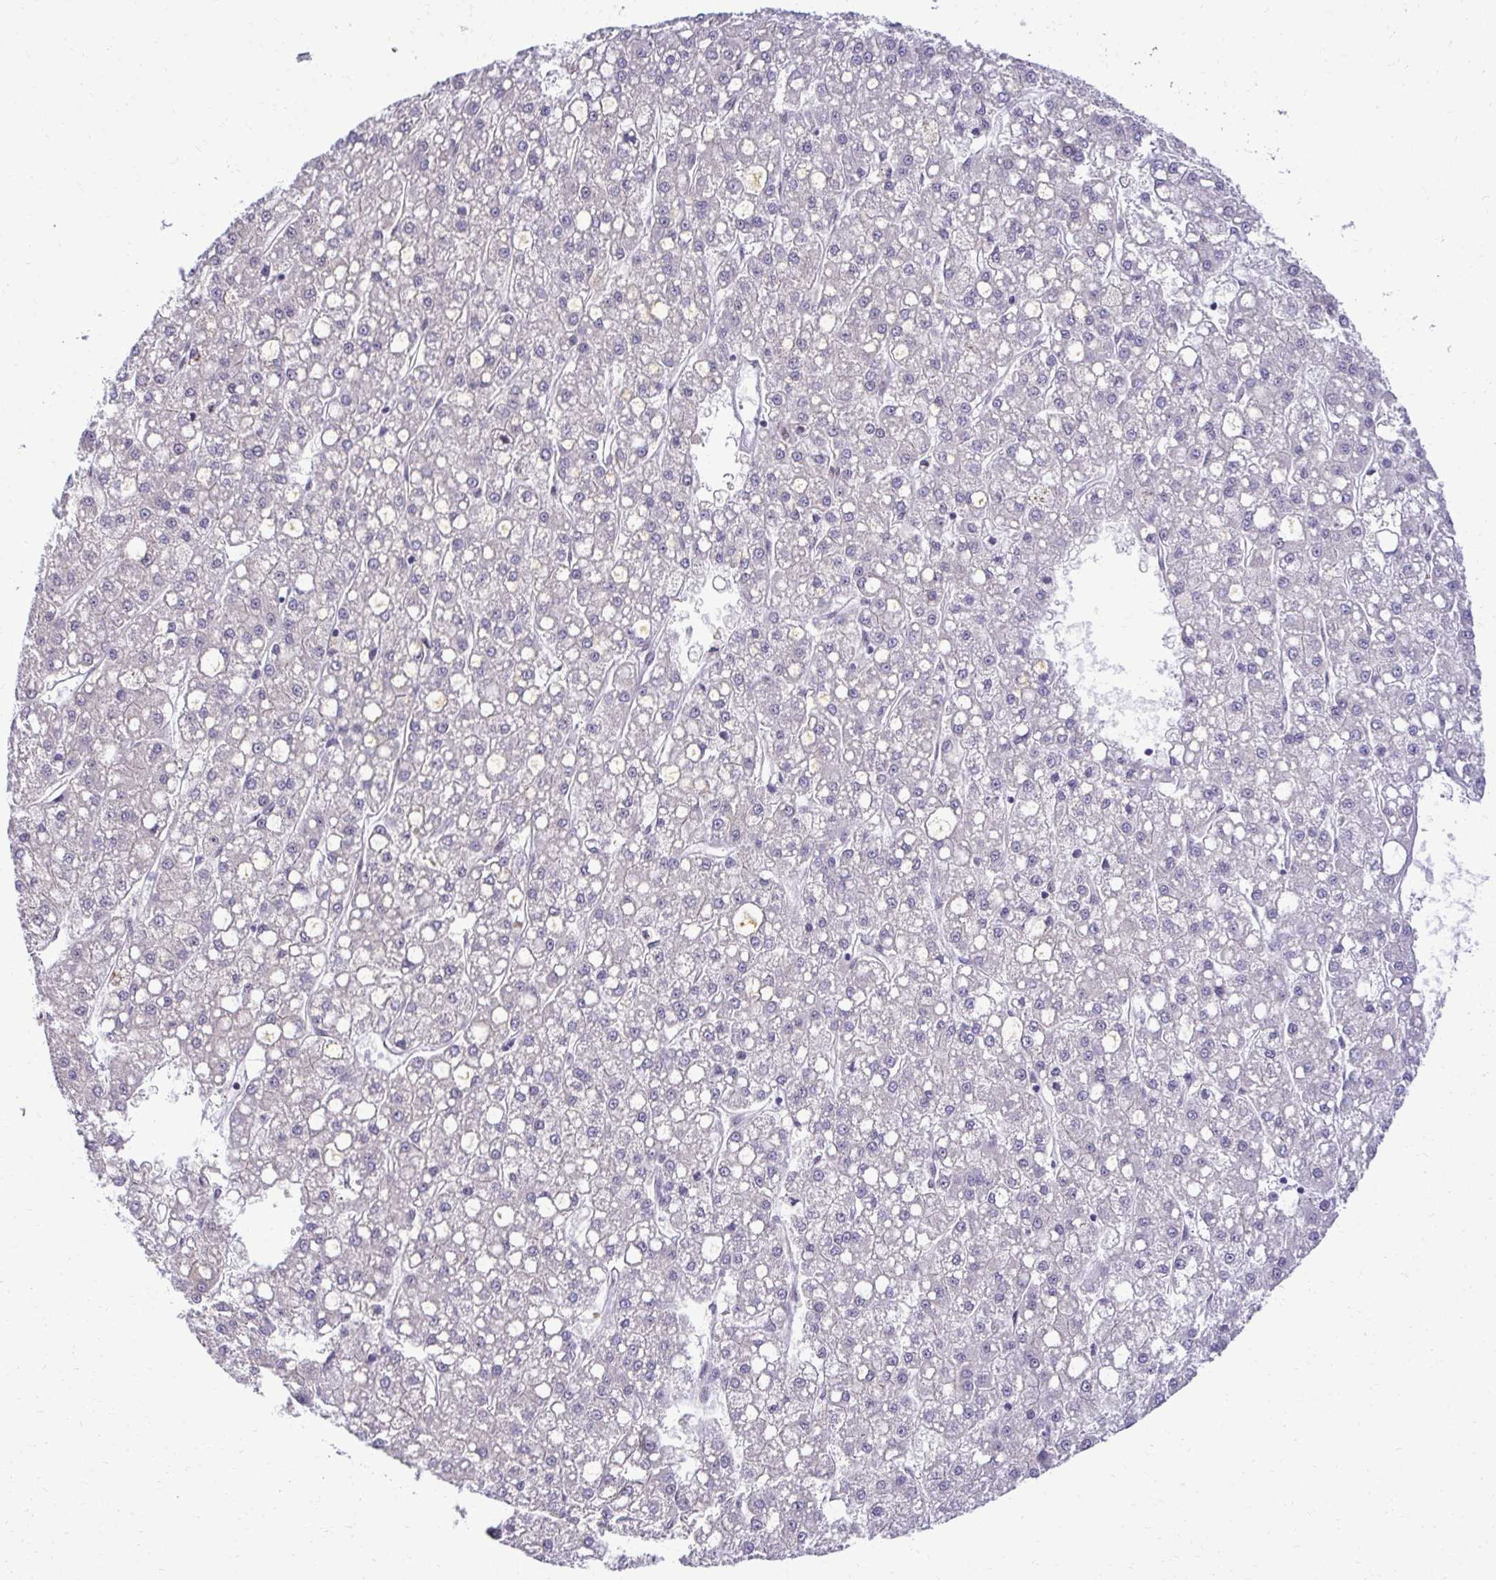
{"staining": {"intensity": "negative", "quantity": "none", "location": "none"}, "tissue": "liver cancer", "cell_type": "Tumor cells", "image_type": "cancer", "snomed": [{"axis": "morphology", "description": "Carcinoma, Hepatocellular, NOS"}, {"axis": "topography", "description": "Liver"}], "caption": "An image of human hepatocellular carcinoma (liver) is negative for staining in tumor cells.", "gene": "PELP1", "patient": {"sex": "male", "age": 67}}